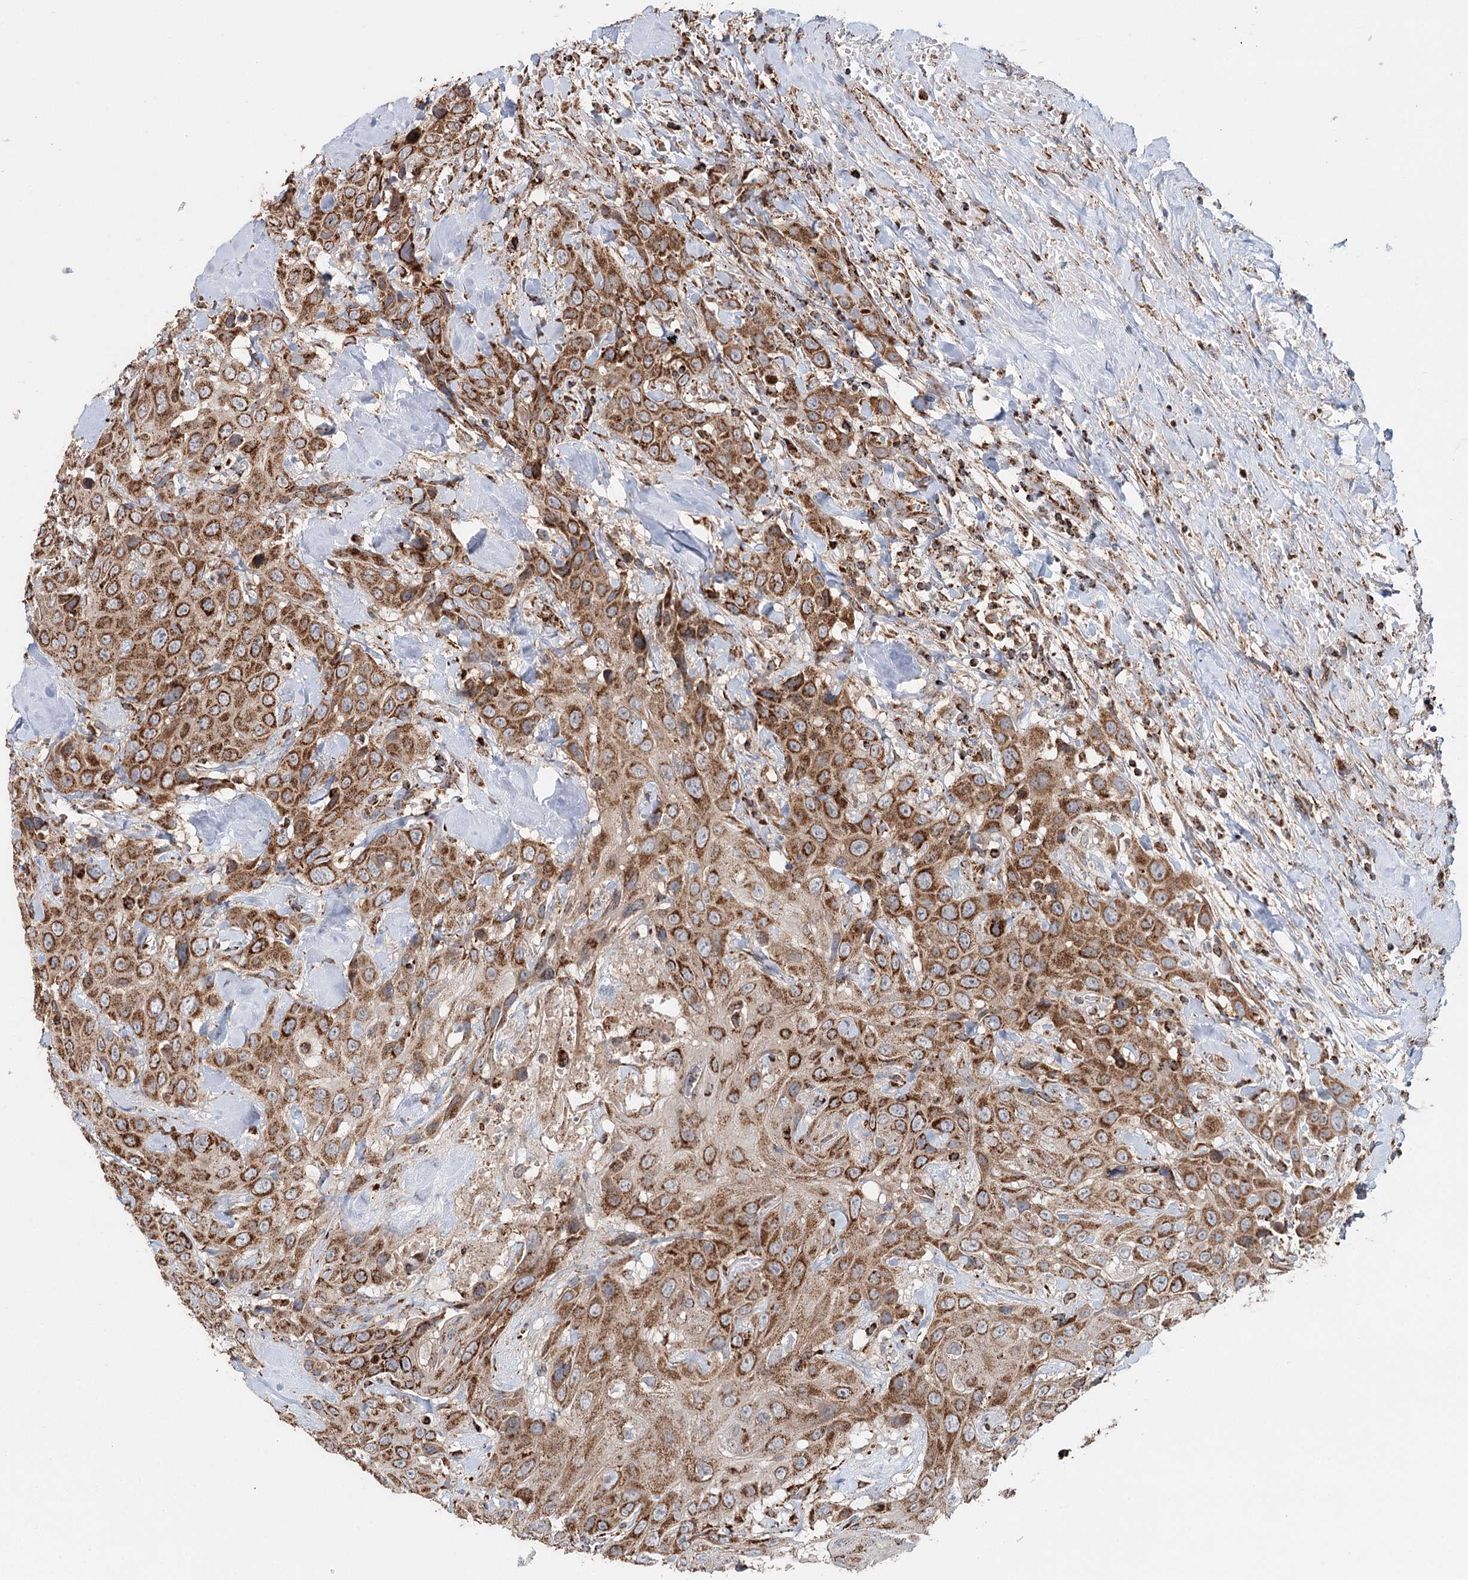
{"staining": {"intensity": "moderate", "quantity": ">75%", "location": "cytoplasmic/membranous"}, "tissue": "head and neck cancer", "cell_type": "Tumor cells", "image_type": "cancer", "snomed": [{"axis": "morphology", "description": "Squamous cell carcinoma, NOS"}, {"axis": "topography", "description": "Head-Neck"}], "caption": "Moderate cytoplasmic/membranous positivity is identified in about >75% of tumor cells in head and neck cancer (squamous cell carcinoma).", "gene": "APH1A", "patient": {"sex": "male", "age": 81}}